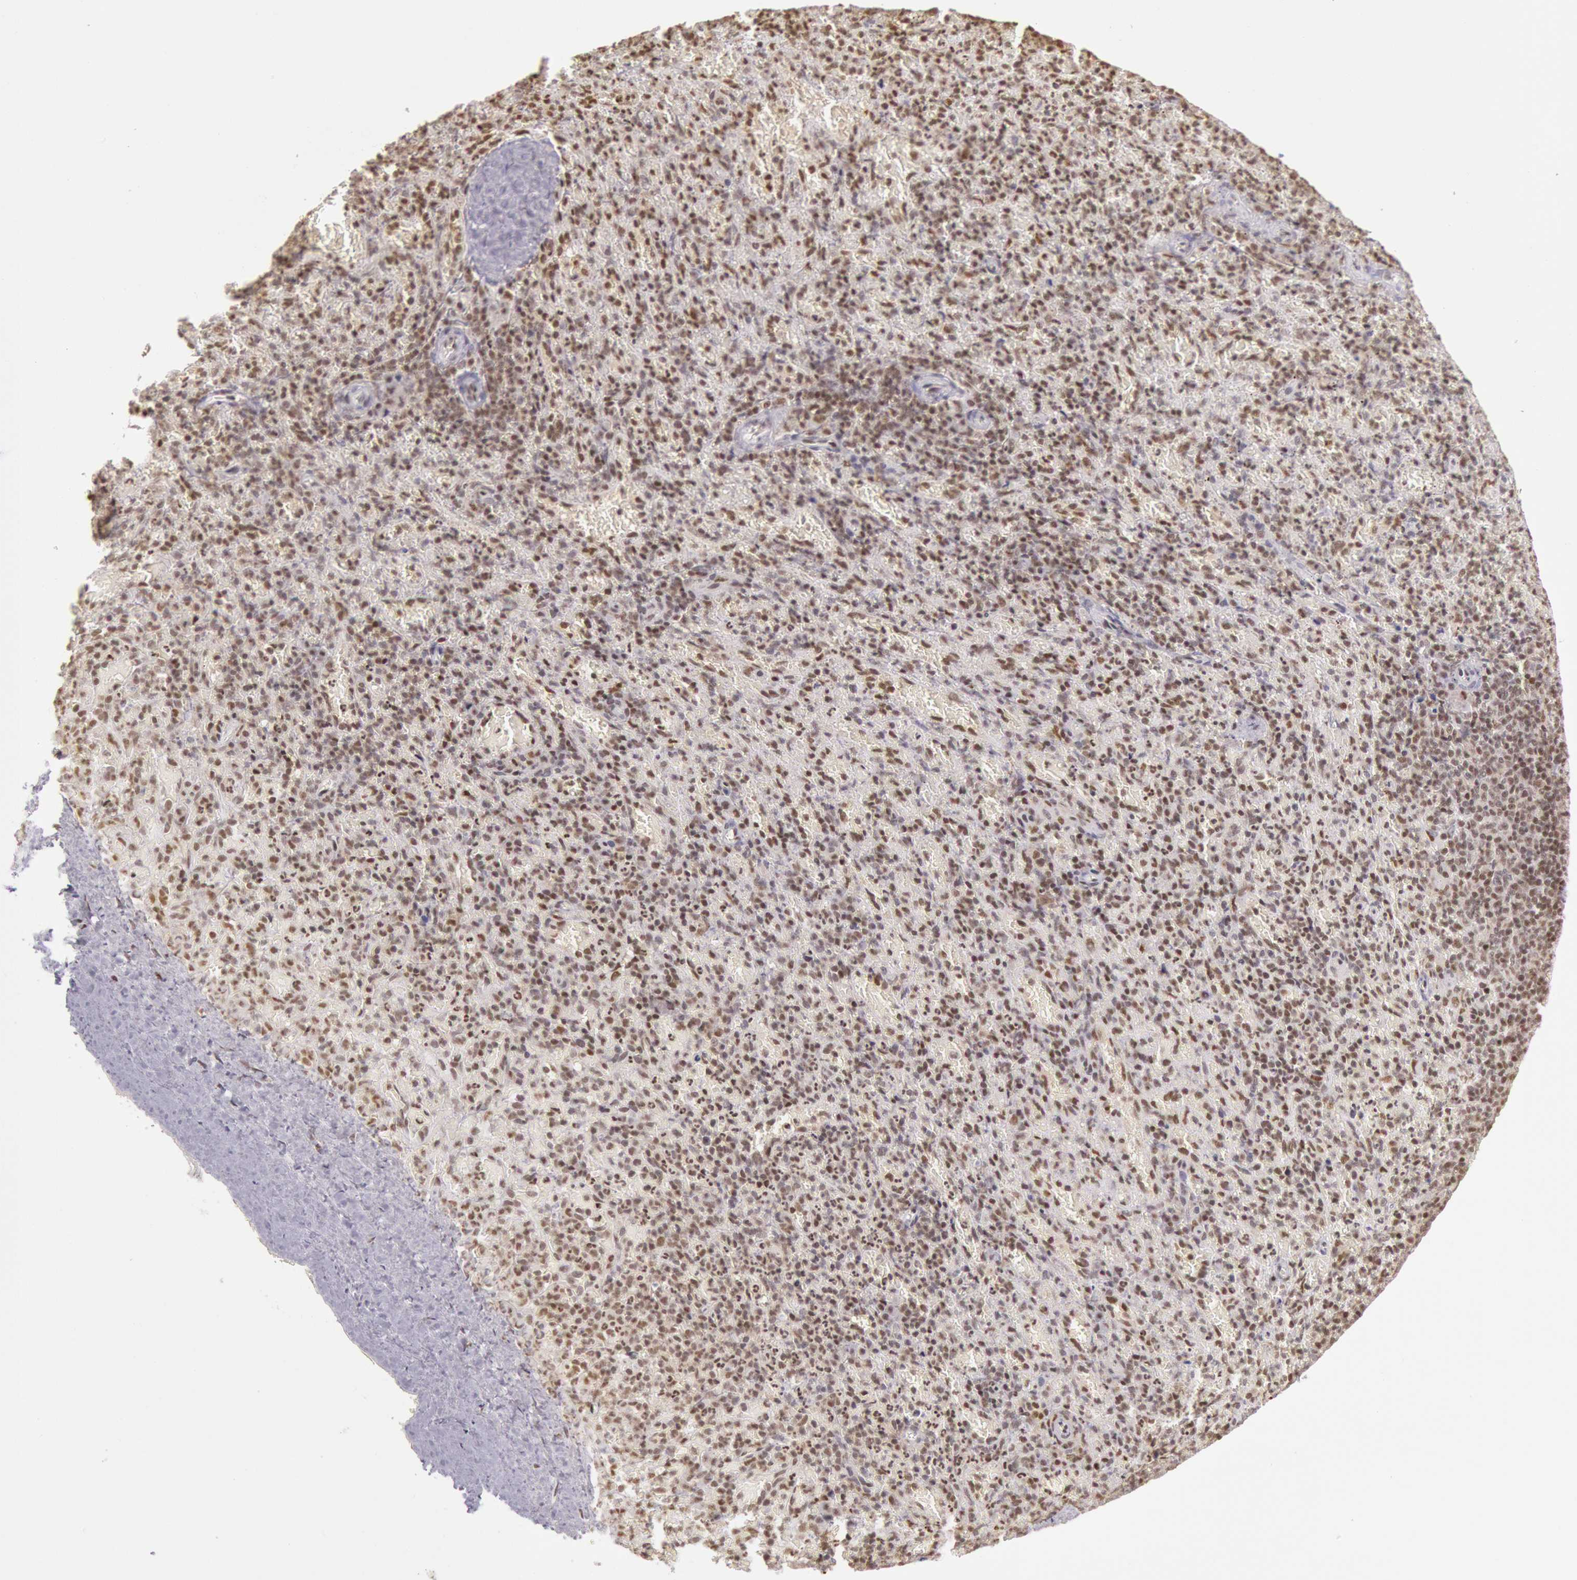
{"staining": {"intensity": "strong", "quantity": ">75%", "location": "nuclear"}, "tissue": "spleen", "cell_type": "Cells in red pulp", "image_type": "normal", "snomed": [{"axis": "morphology", "description": "Normal tissue, NOS"}, {"axis": "topography", "description": "Spleen"}], "caption": "Normal spleen displays strong nuclear positivity in about >75% of cells in red pulp, visualized by immunohistochemistry. The protein is shown in brown color, while the nuclei are stained blue.", "gene": "ESS2", "patient": {"sex": "female", "age": 50}}